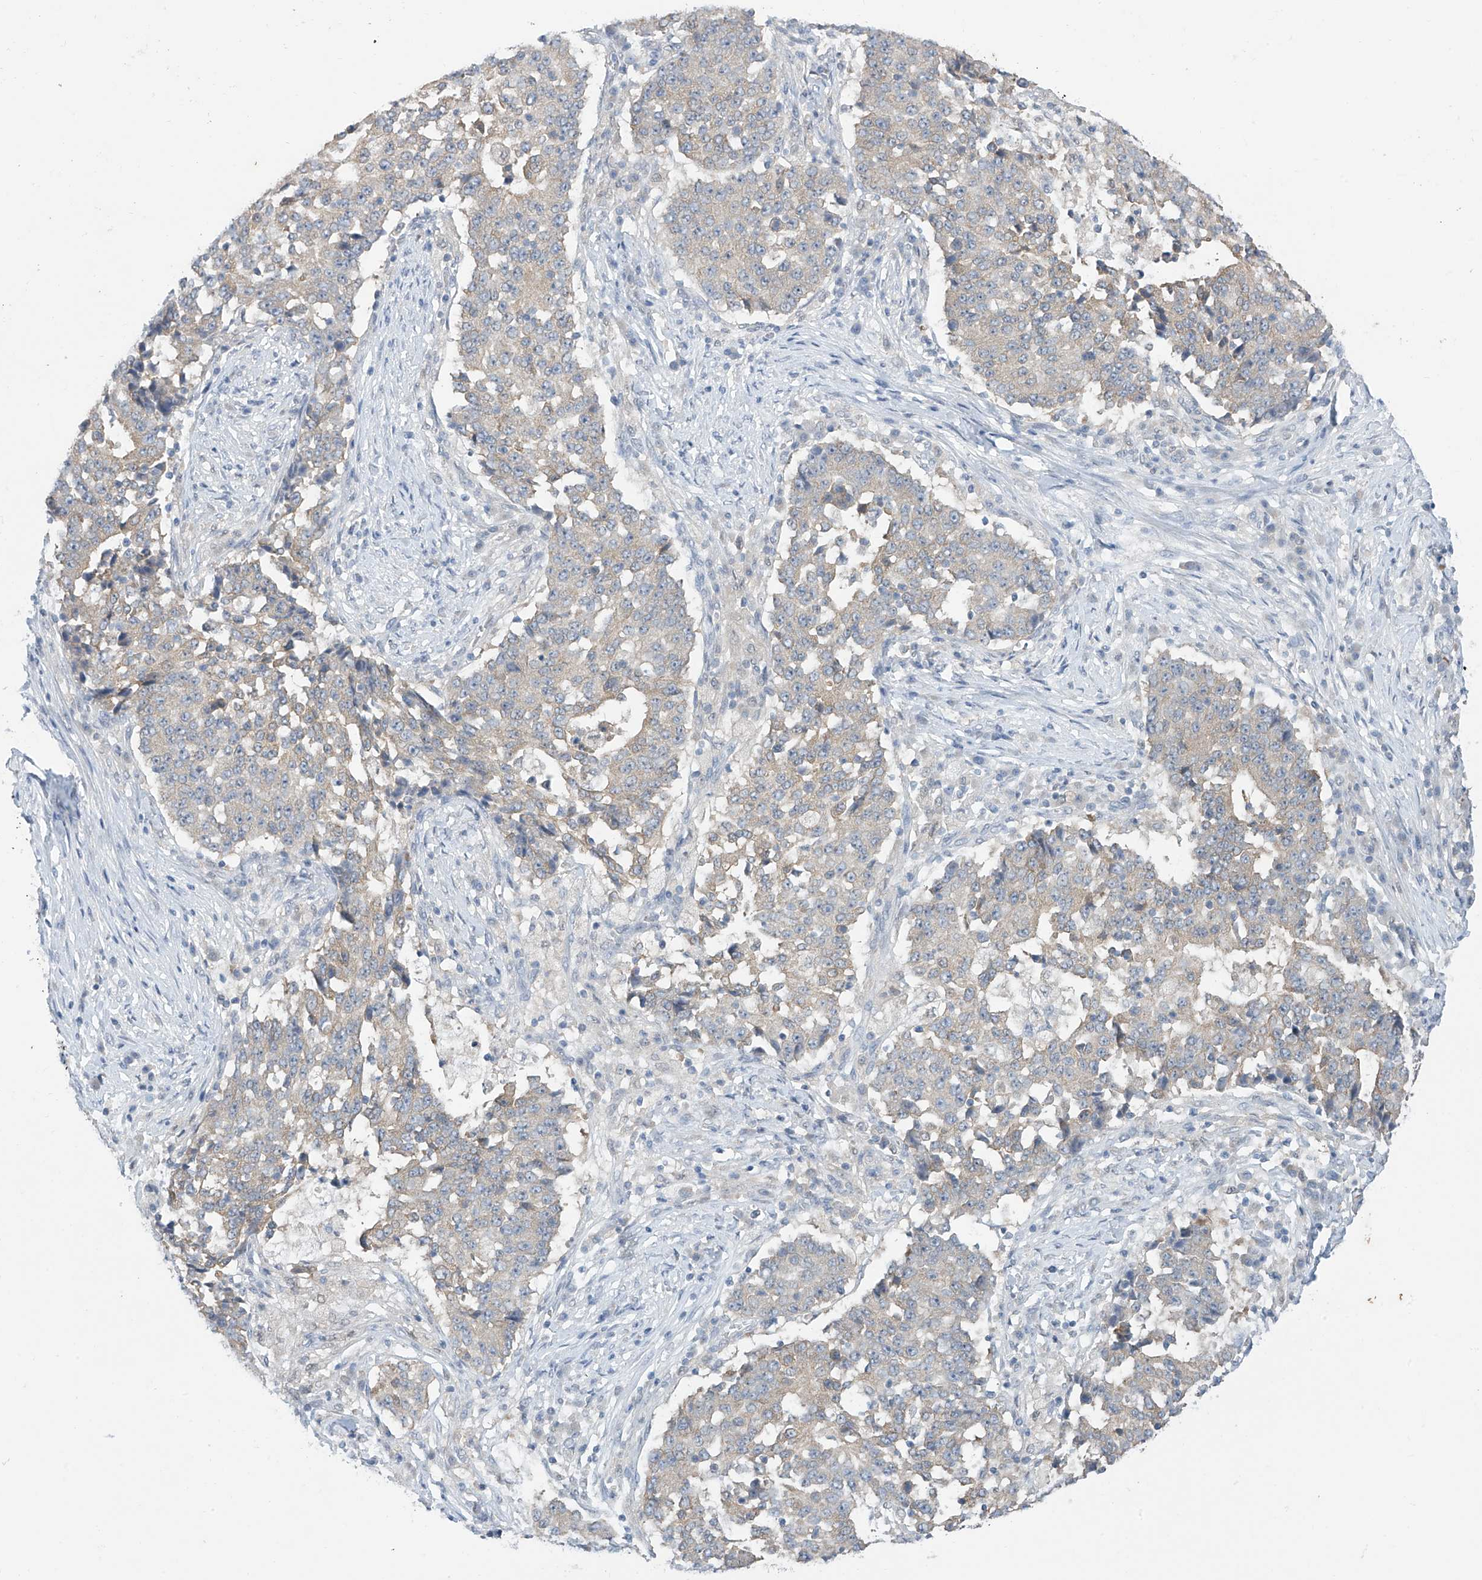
{"staining": {"intensity": "weak", "quantity": "<25%", "location": "cytoplasmic/membranous"}, "tissue": "stomach cancer", "cell_type": "Tumor cells", "image_type": "cancer", "snomed": [{"axis": "morphology", "description": "Adenocarcinoma, NOS"}, {"axis": "topography", "description": "Stomach"}], "caption": "Tumor cells are negative for brown protein staining in stomach cancer.", "gene": "APLF", "patient": {"sex": "male", "age": 59}}